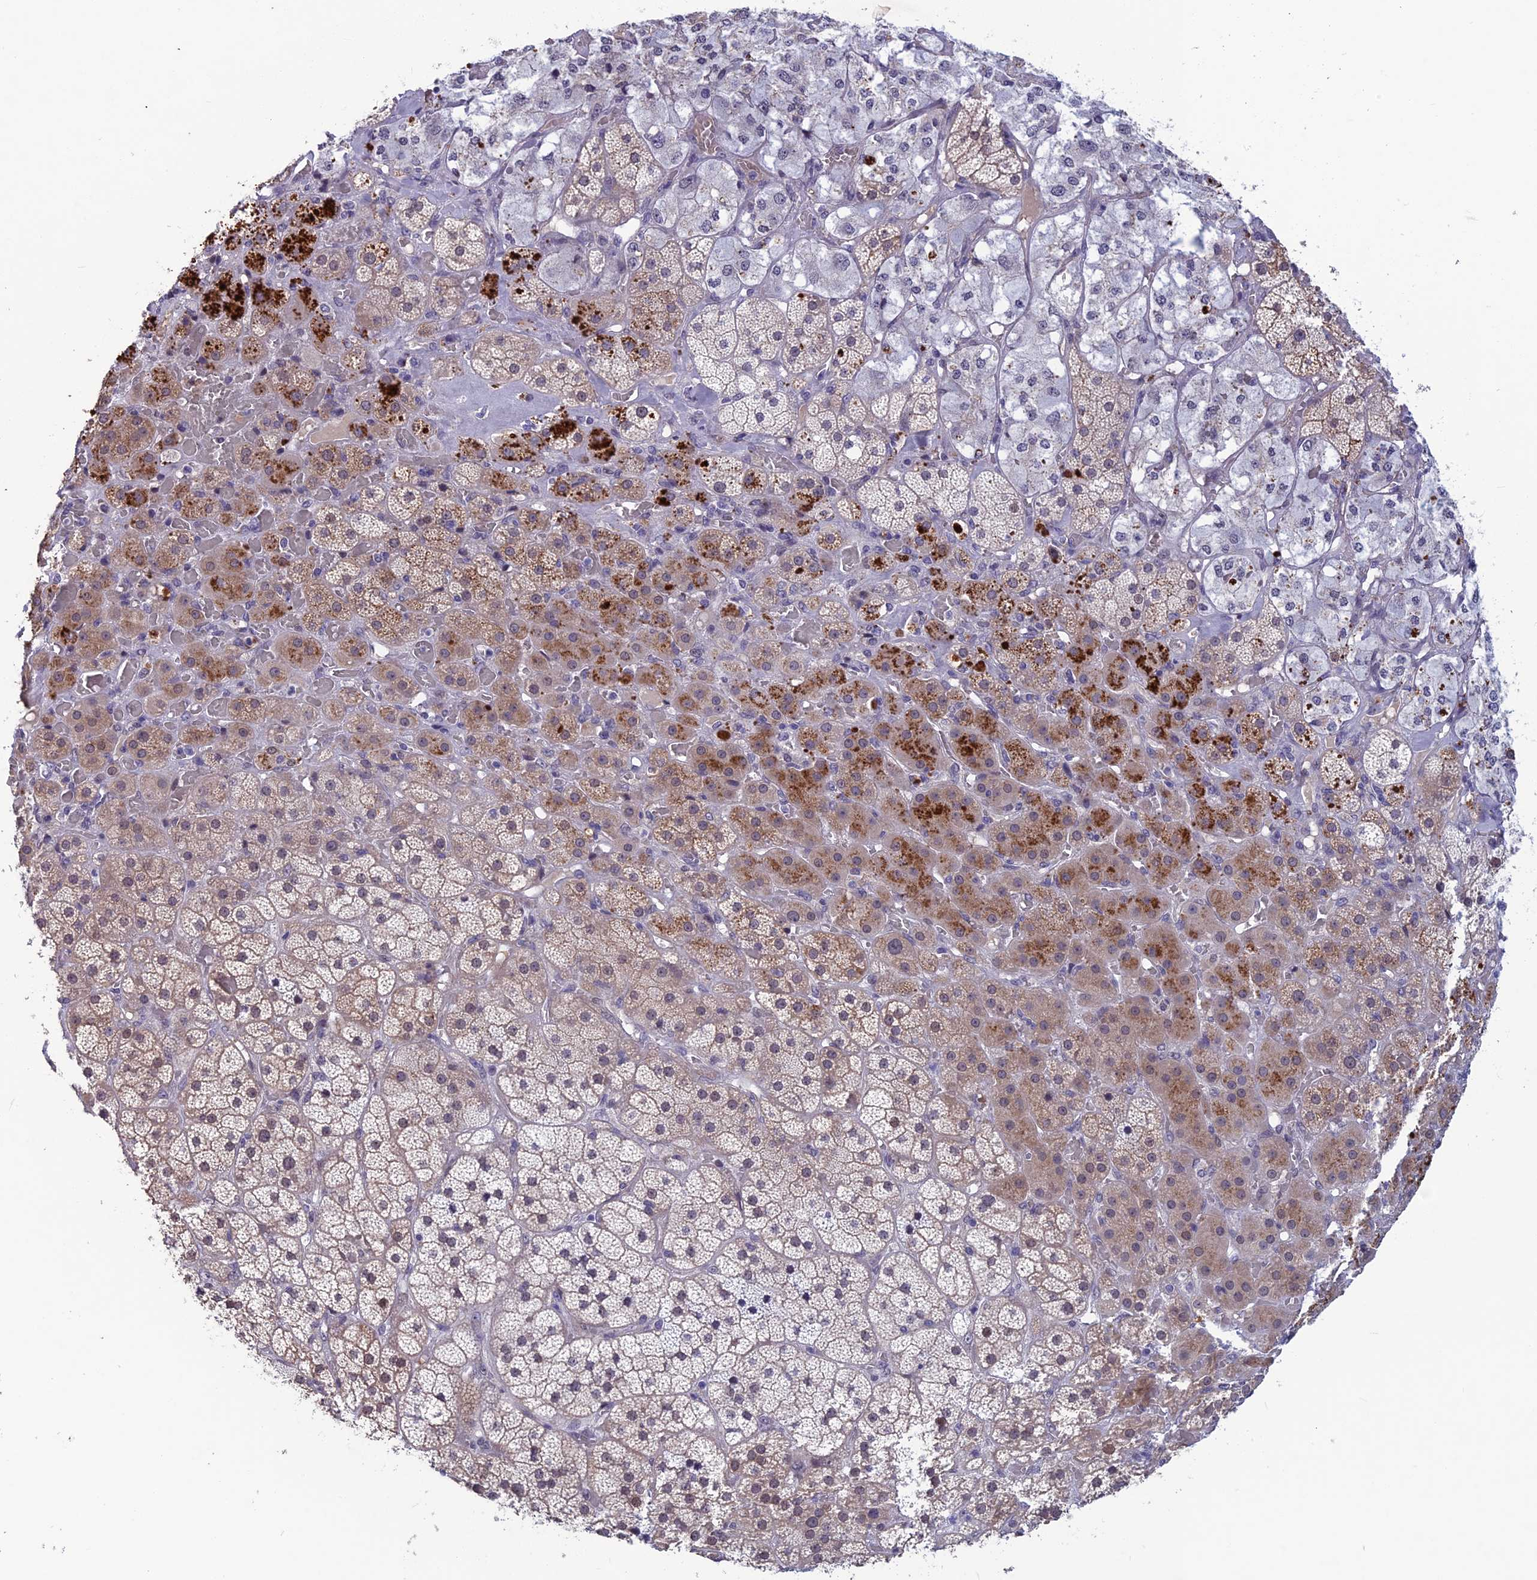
{"staining": {"intensity": "strong", "quantity": "<25%", "location": "cytoplasmic/membranous,nuclear"}, "tissue": "adrenal gland", "cell_type": "Glandular cells", "image_type": "normal", "snomed": [{"axis": "morphology", "description": "Normal tissue, NOS"}, {"axis": "topography", "description": "Adrenal gland"}], "caption": "High-magnification brightfield microscopy of benign adrenal gland stained with DAB (brown) and counterstained with hematoxylin (blue). glandular cells exhibit strong cytoplasmic/membranous,nuclear positivity is present in about<25% of cells.", "gene": "FKBPL", "patient": {"sex": "male", "age": 57}}